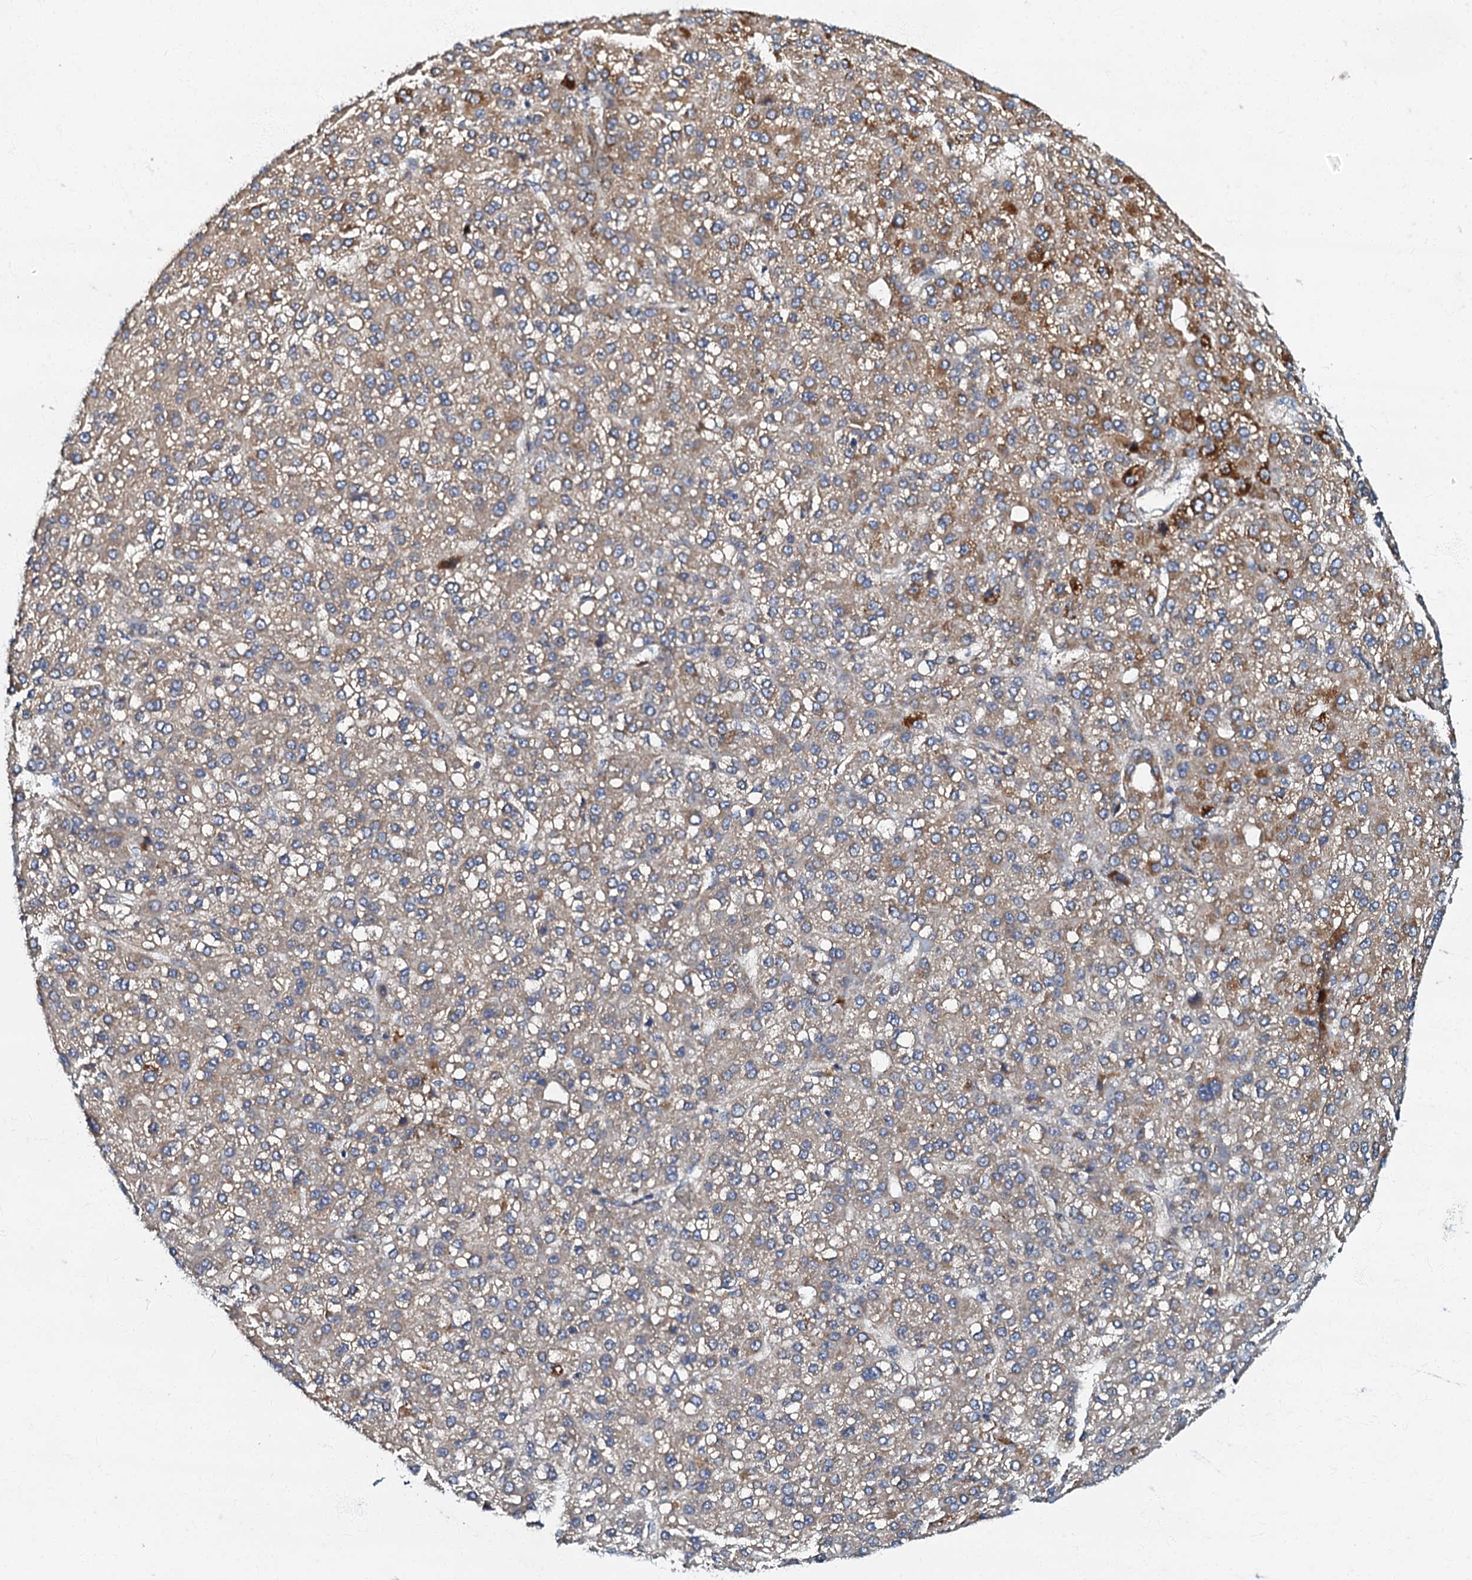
{"staining": {"intensity": "weak", "quantity": ">75%", "location": "cytoplasmic/membranous"}, "tissue": "liver cancer", "cell_type": "Tumor cells", "image_type": "cancer", "snomed": [{"axis": "morphology", "description": "Carcinoma, Hepatocellular, NOS"}, {"axis": "topography", "description": "Liver"}], "caption": "IHC (DAB) staining of human liver hepatocellular carcinoma reveals weak cytoplasmic/membranous protein expression in approximately >75% of tumor cells.", "gene": "OLAH", "patient": {"sex": "male", "age": 67}}